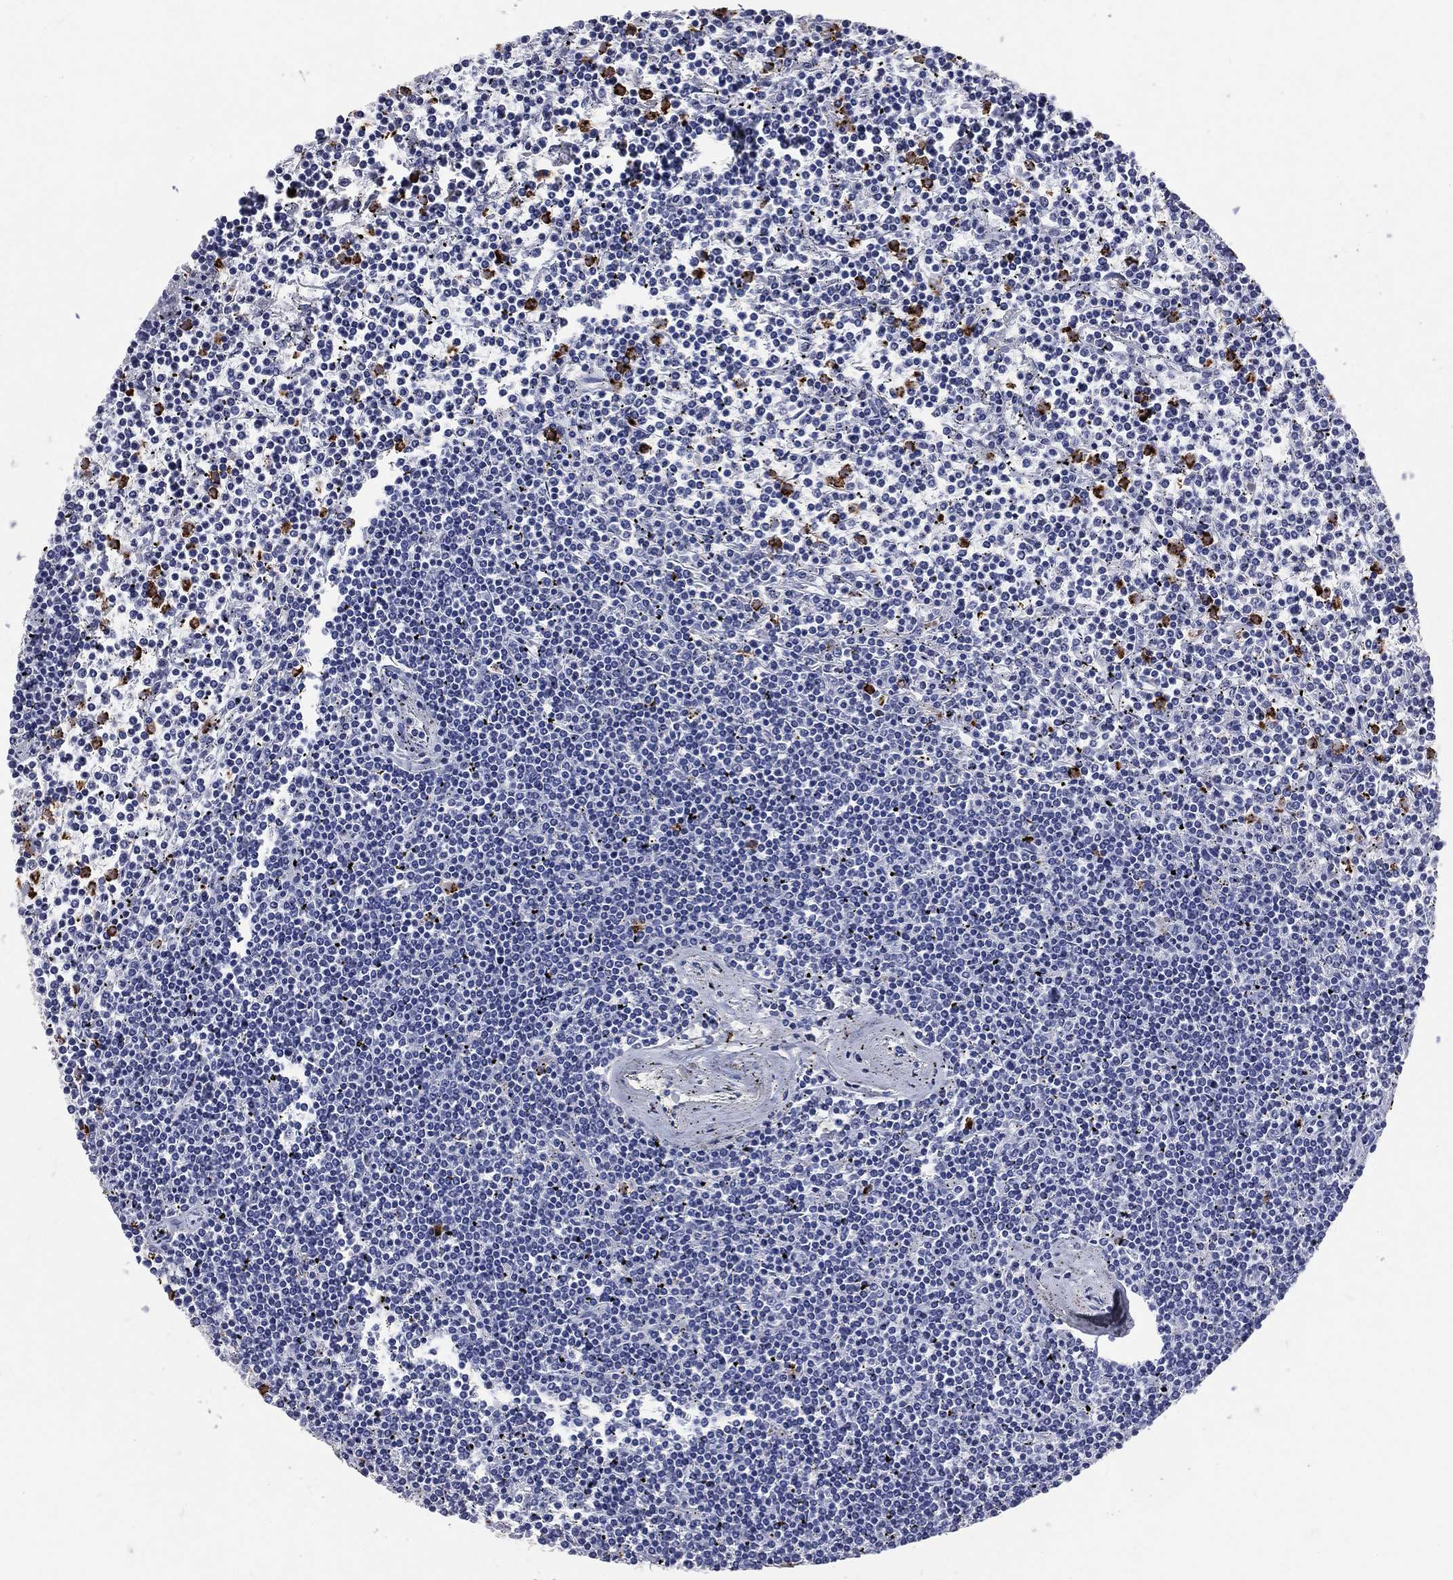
{"staining": {"intensity": "negative", "quantity": "none", "location": "none"}, "tissue": "lymphoma", "cell_type": "Tumor cells", "image_type": "cancer", "snomed": [{"axis": "morphology", "description": "Malignant lymphoma, non-Hodgkin's type, Low grade"}, {"axis": "topography", "description": "Spleen"}], "caption": "IHC image of neoplastic tissue: lymphoma stained with DAB exhibits no significant protein positivity in tumor cells.", "gene": "PGLYRP1", "patient": {"sex": "female", "age": 19}}